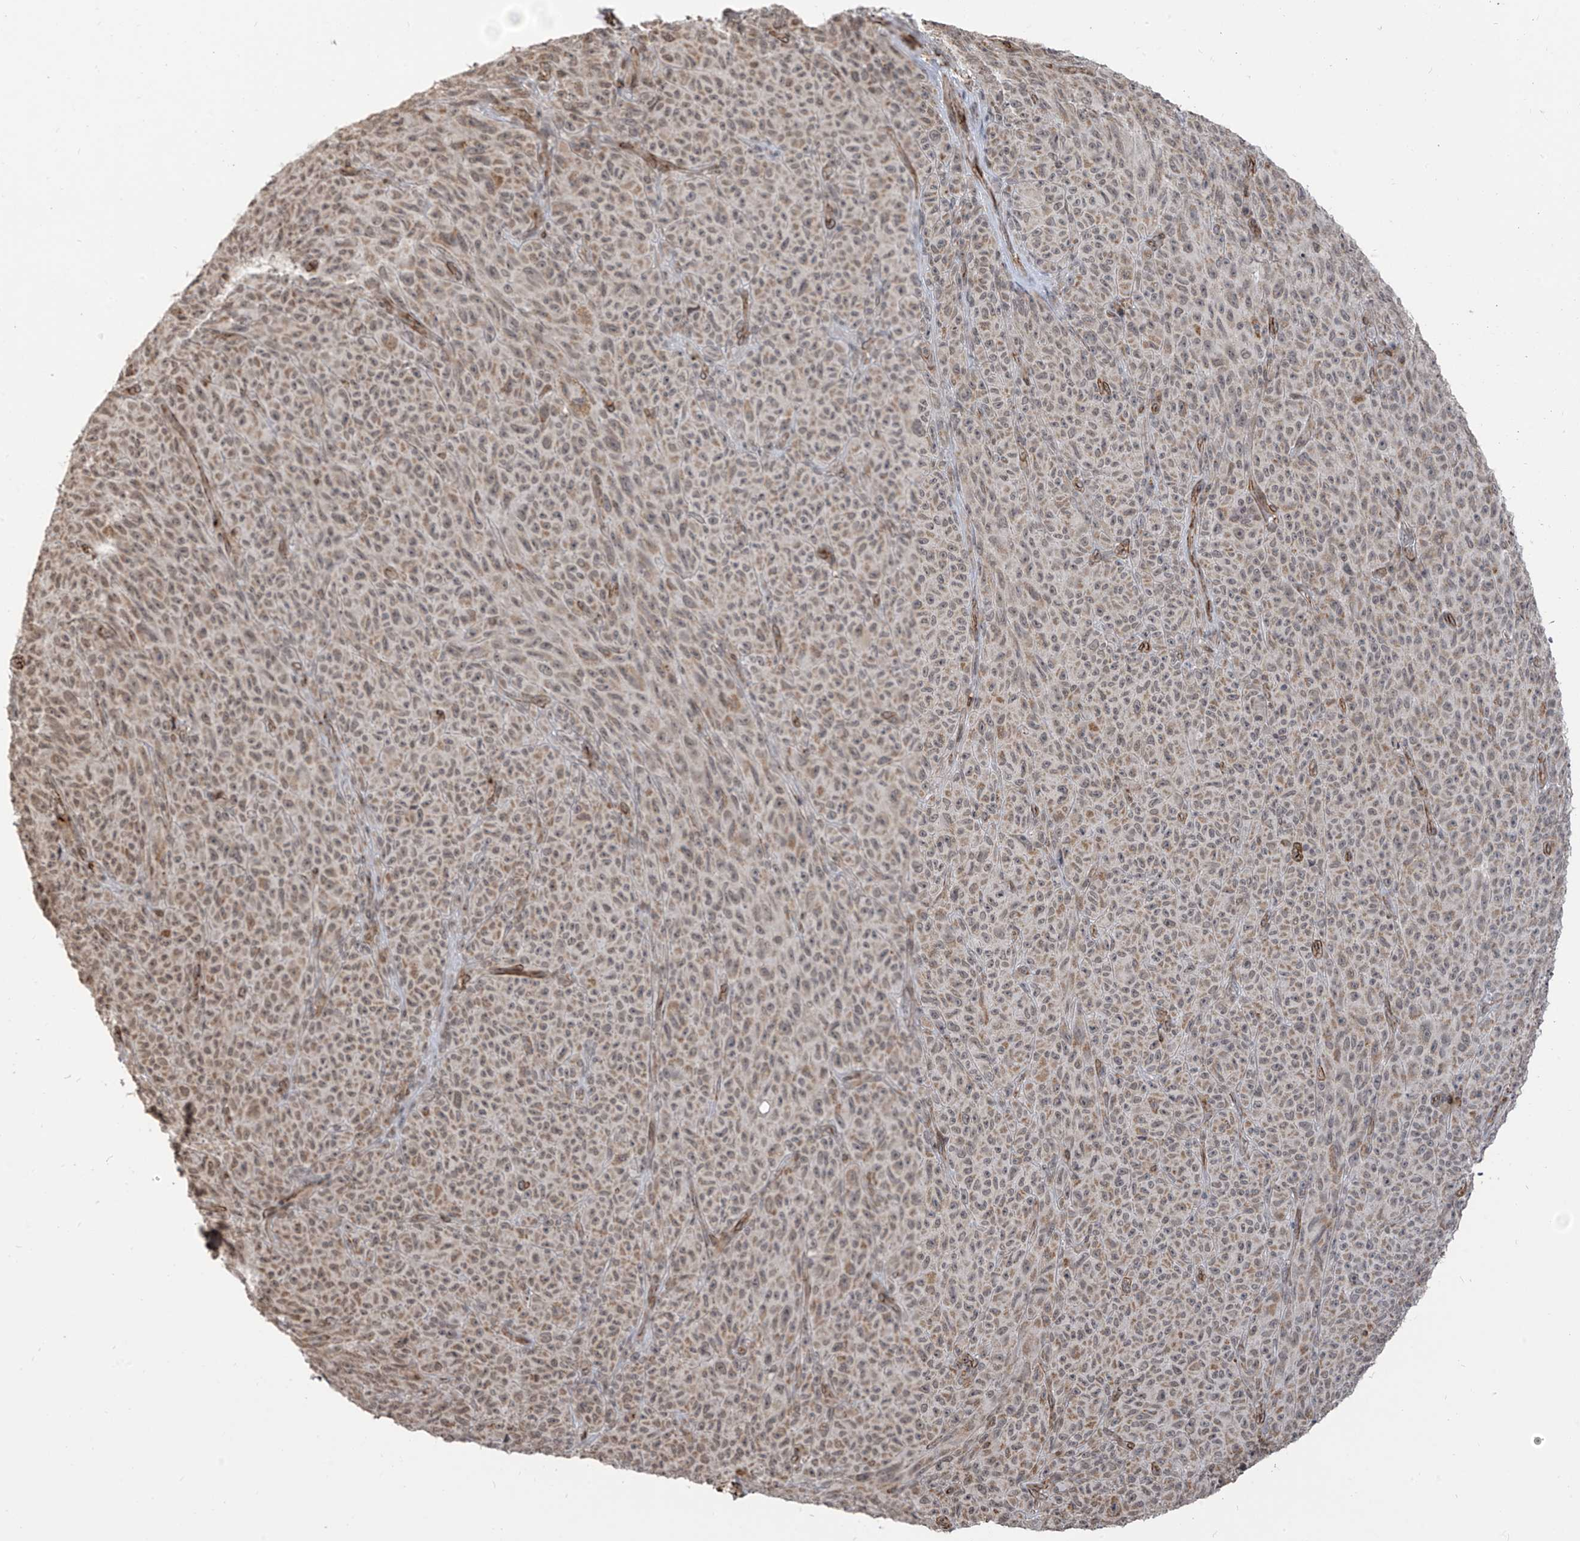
{"staining": {"intensity": "weak", "quantity": "25%-75%", "location": "cytoplasmic/membranous"}, "tissue": "melanoma", "cell_type": "Tumor cells", "image_type": "cancer", "snomed": [{"axis": "morphology", "description": "Malignant melanoma, NOS"}, {"axis": "topography", "description": "Skin"}], "caption": "Malignant melanoma stained for a protein demonstrates weak cytoplasmic/membranous positivity in tumor cells.", "gene": "METAP1D", "patient": {"sex": "female", "age": 82}}